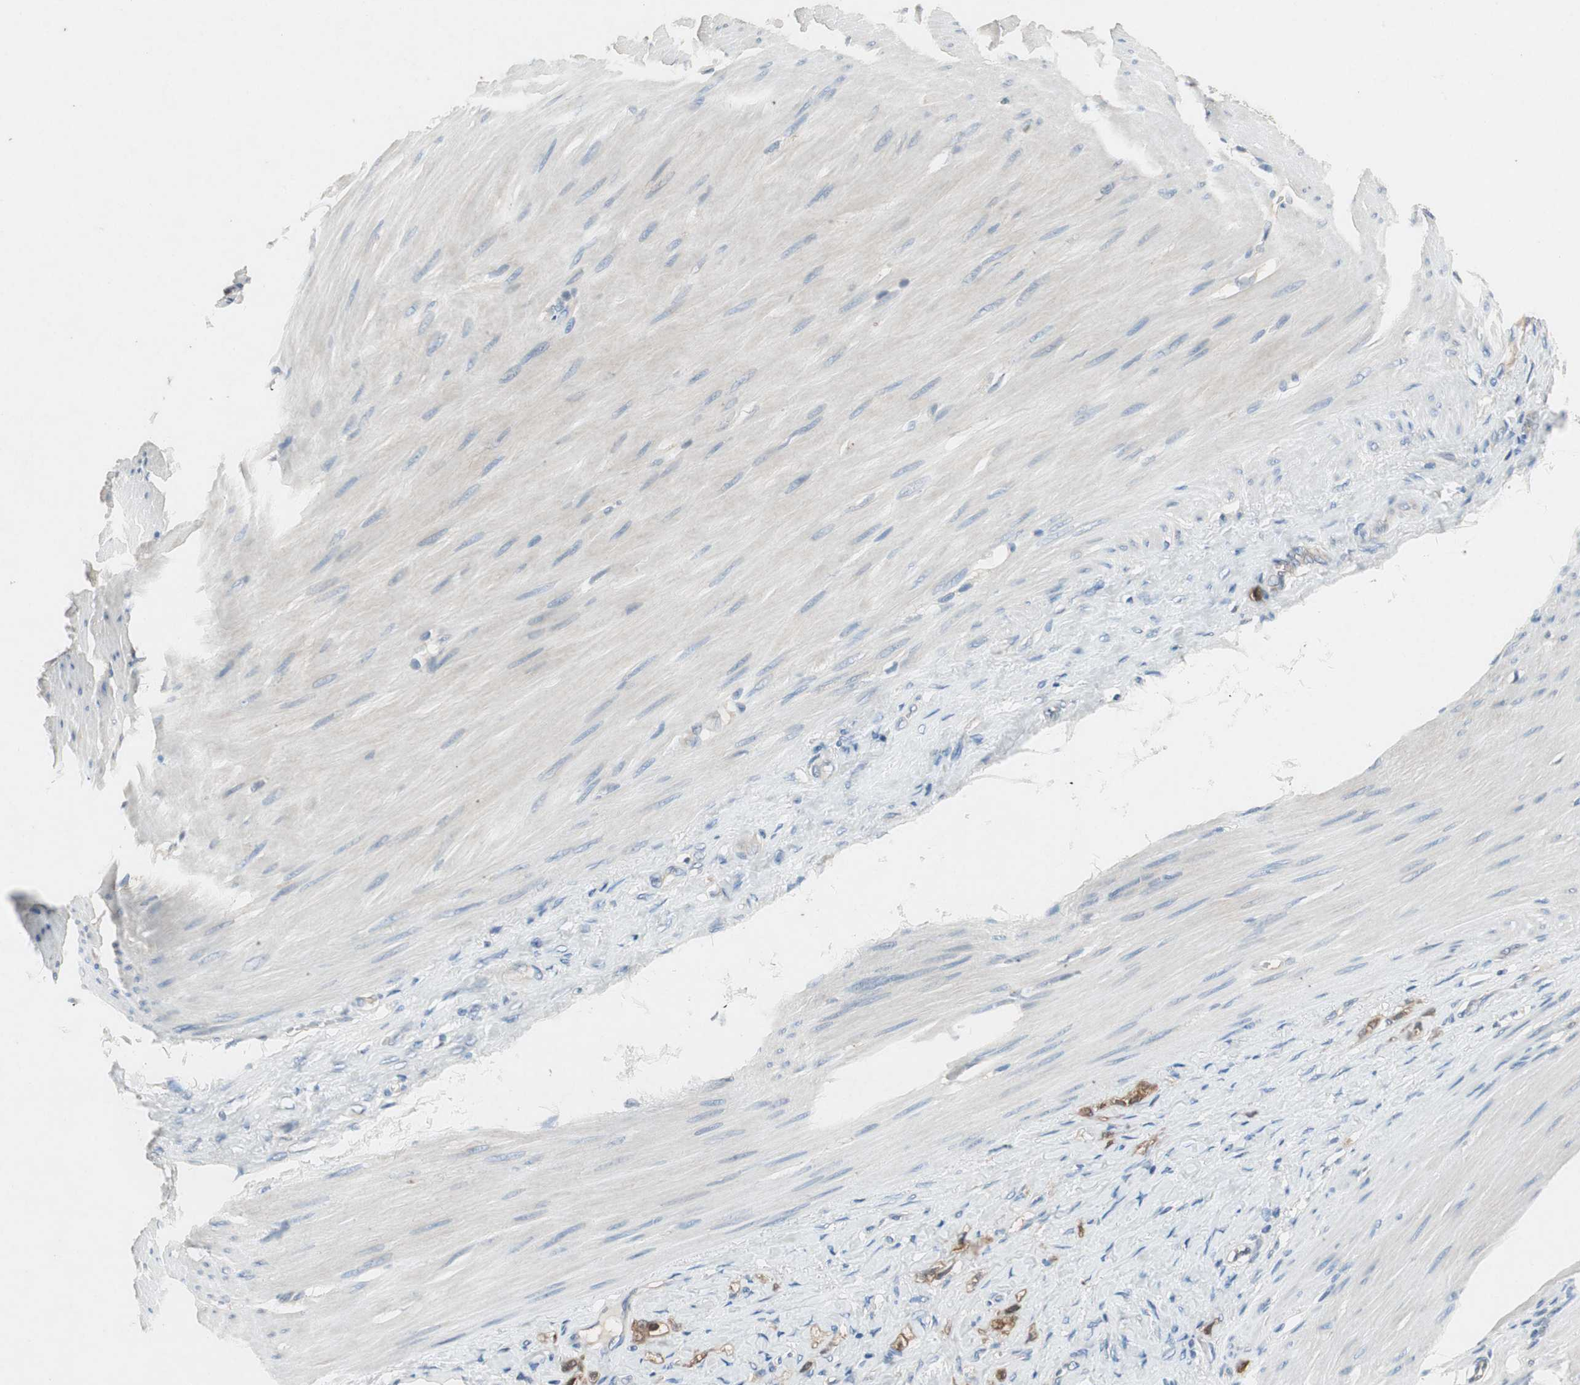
{"staining": {"intensity": "moderate", "quantity": ">75%", "location": "cytoplasmic/membranous,nuclear"}, "tissue": "stomach cancer", "cell_type": "Tumor cells", "image_type": "cancer", "snomed": [{"axis": "morphology", "description": "Adenocarcinoma, NOS"}, {"axis": "topography", "description": "Stomach"}], "caption": "Immunohistochemistry of human adenocarcinoma (stomach) demonstrates medium levels of moderate cytoplasmic/membranous and nuclear staining in about >75% of tumor cells.", "gene": "SERPINB5", "patient": {"sex": "male", "age": 82}}